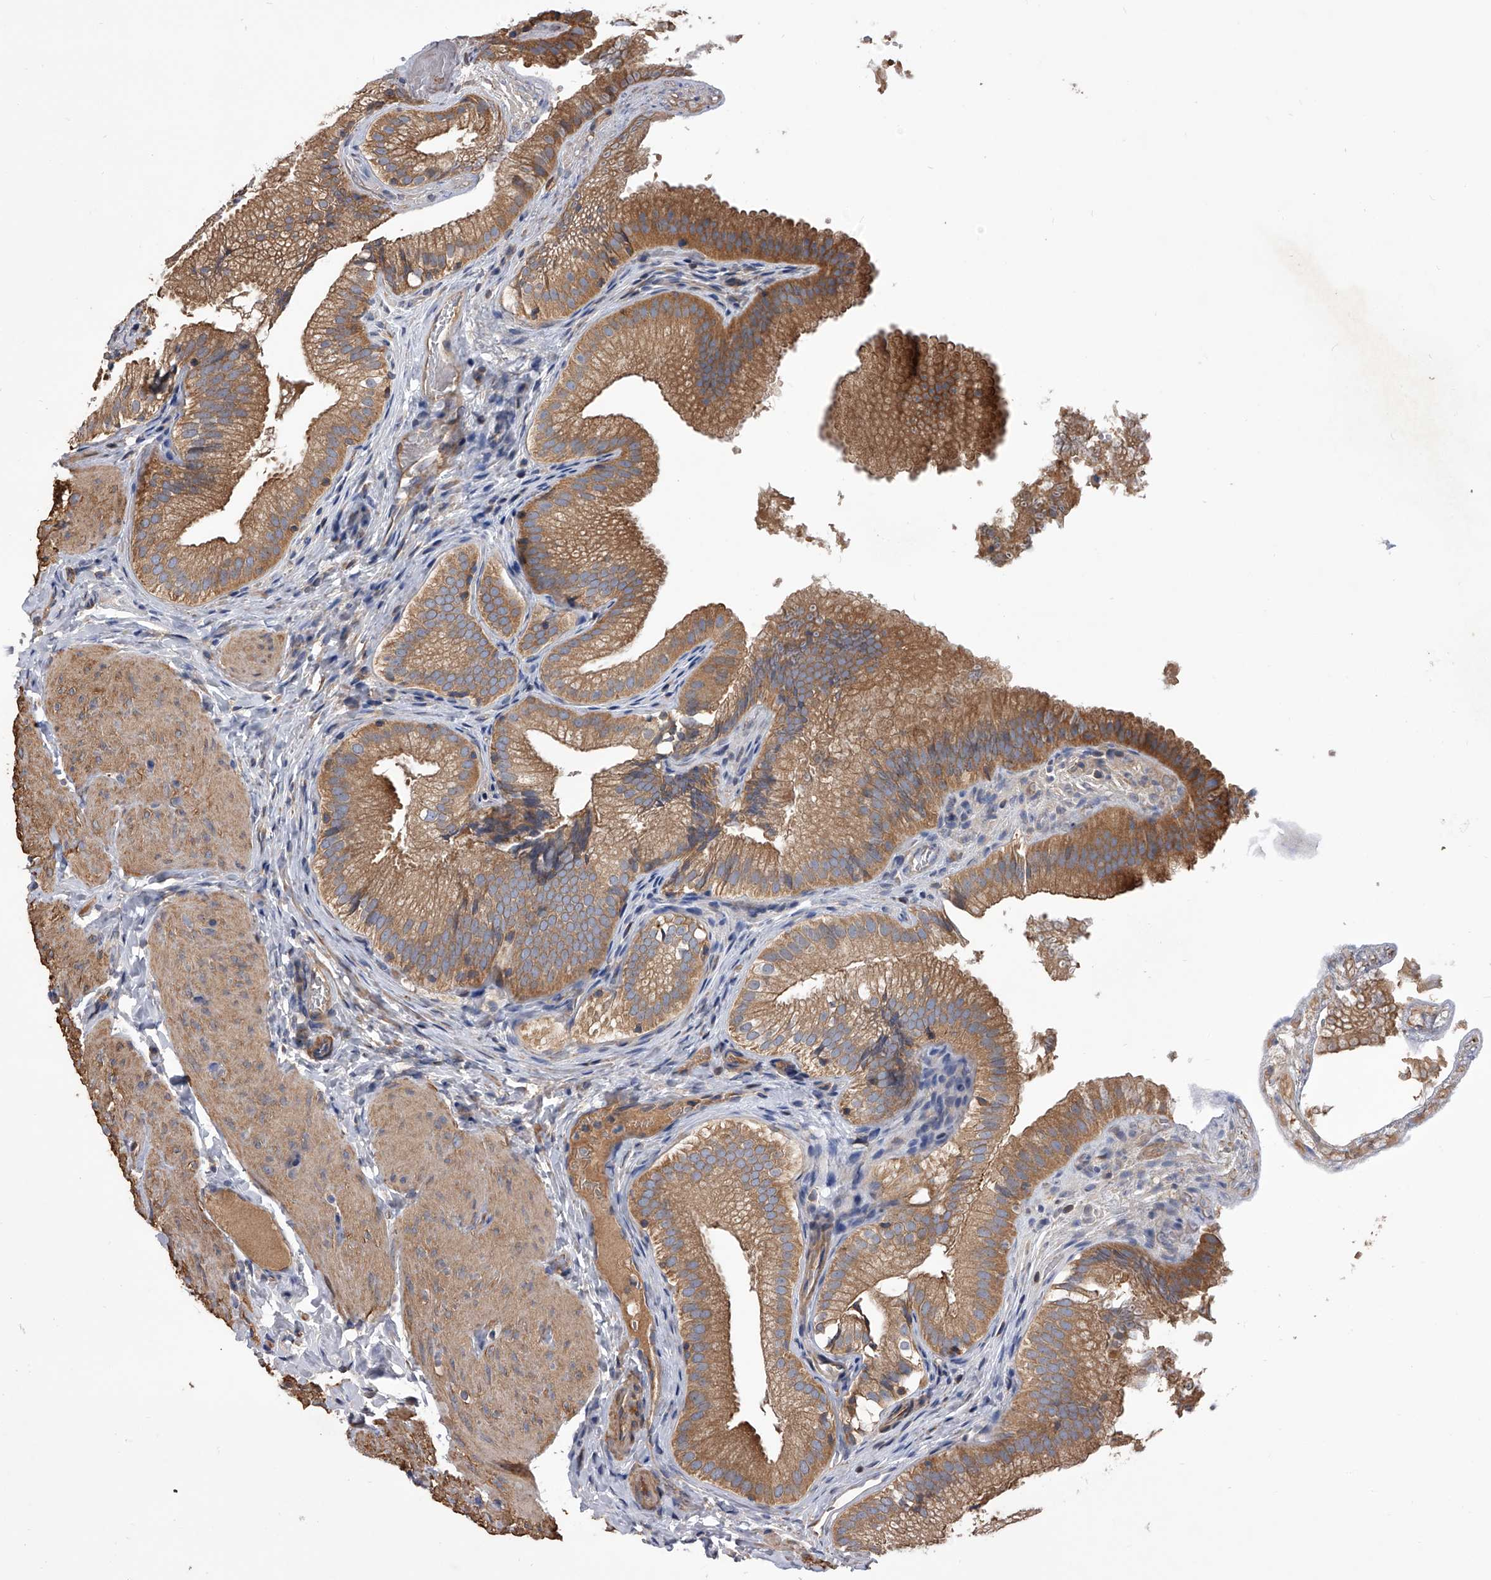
{"staining": {"intensity": "strong", "quantity": ">75%", "location": "cytoplasmic/membranous"}, "tissue": "gallbladder", "cell_type": "Glandular cells", "image_type": "normal", "snomed": [{"axis": "morphology", "description": "Normal tissue, NOS"}, {"axis": "topography", "description": "Gallbladder"}], "caption": "Protein staining exhibits strong cytoplasmic/membranous positivity in approximately >75% of glandular cells in unremarkable gallbladder.", "gene": "CUL7", "patient": {"sex": "female", "age": 30}}